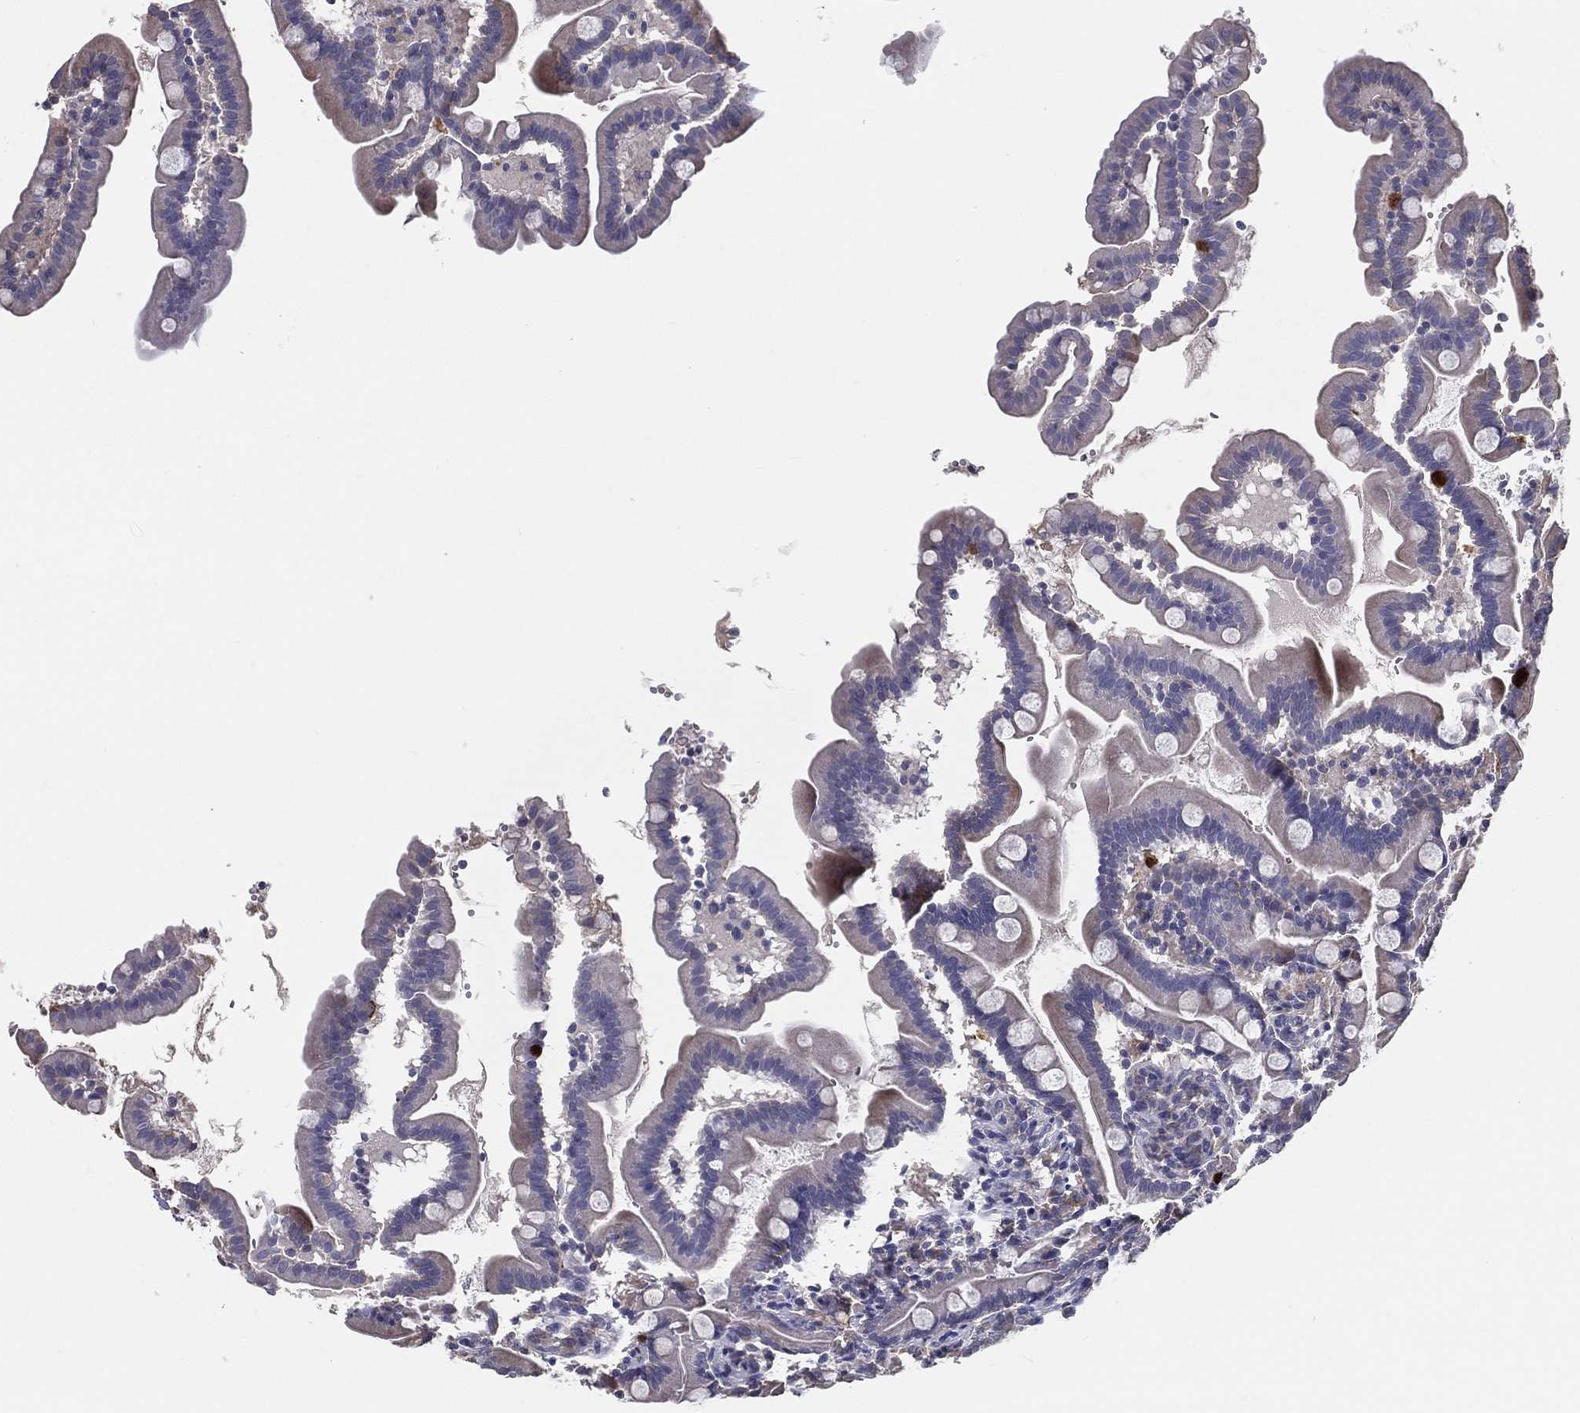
{"staining": {"intensity": "strong", "quantity": "<25%", "location": "cytoplasmic/membranous"}, "tissue": "small intestine", "cell_type": "Glandular cells", "image_type": "normal", "snomed": [{"axis": "morphology", "description": "Normal tissue, NOS"}, {"axis": "topography", "description": "Small intestine"}], "caption": "Protein expression analysis of normal small intestine exhibits strong cytoplasmic/membranous expression in about <25% of glandular cells.", "gene": "PCSK1", "patient": {"sex": "female", "age": 44}}